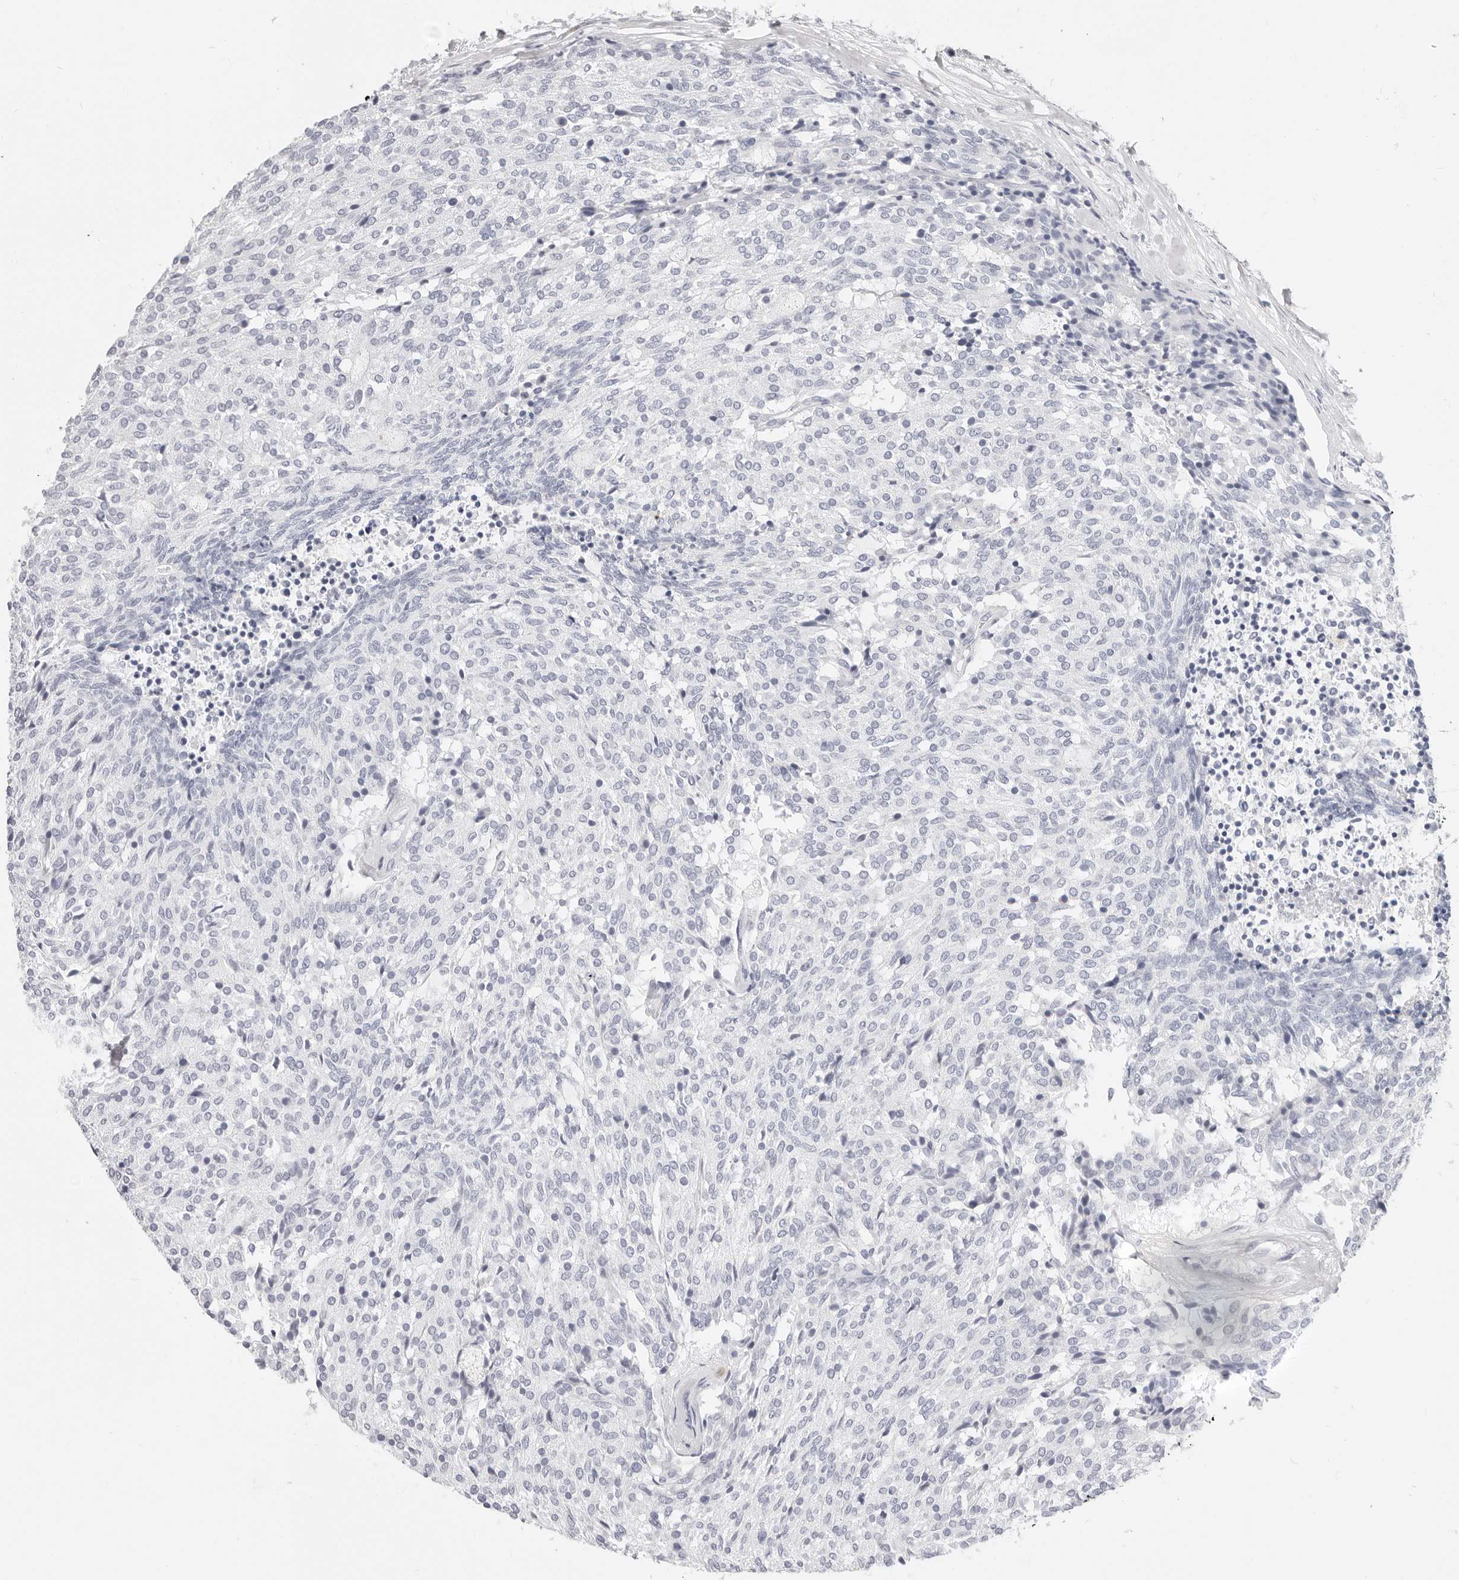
{"staining": {"intensity": "negative", "quantity": "none", "location": "none"}, "tissue": "carcinoid", "cell_type": "Tumor cells", "image_type": "cancer", "snomed": [{"axis": "morphology", "description": "Carcinoid, malignant, NOS"}, {"axis": "topography", "description": "Pancreas"}], "caption": "Carcinoid was stained to show a protein in brown. There is no significant expression in tumor cells.", "gene": "CAMP", "patient": {"sex": "female", "age": 54}}